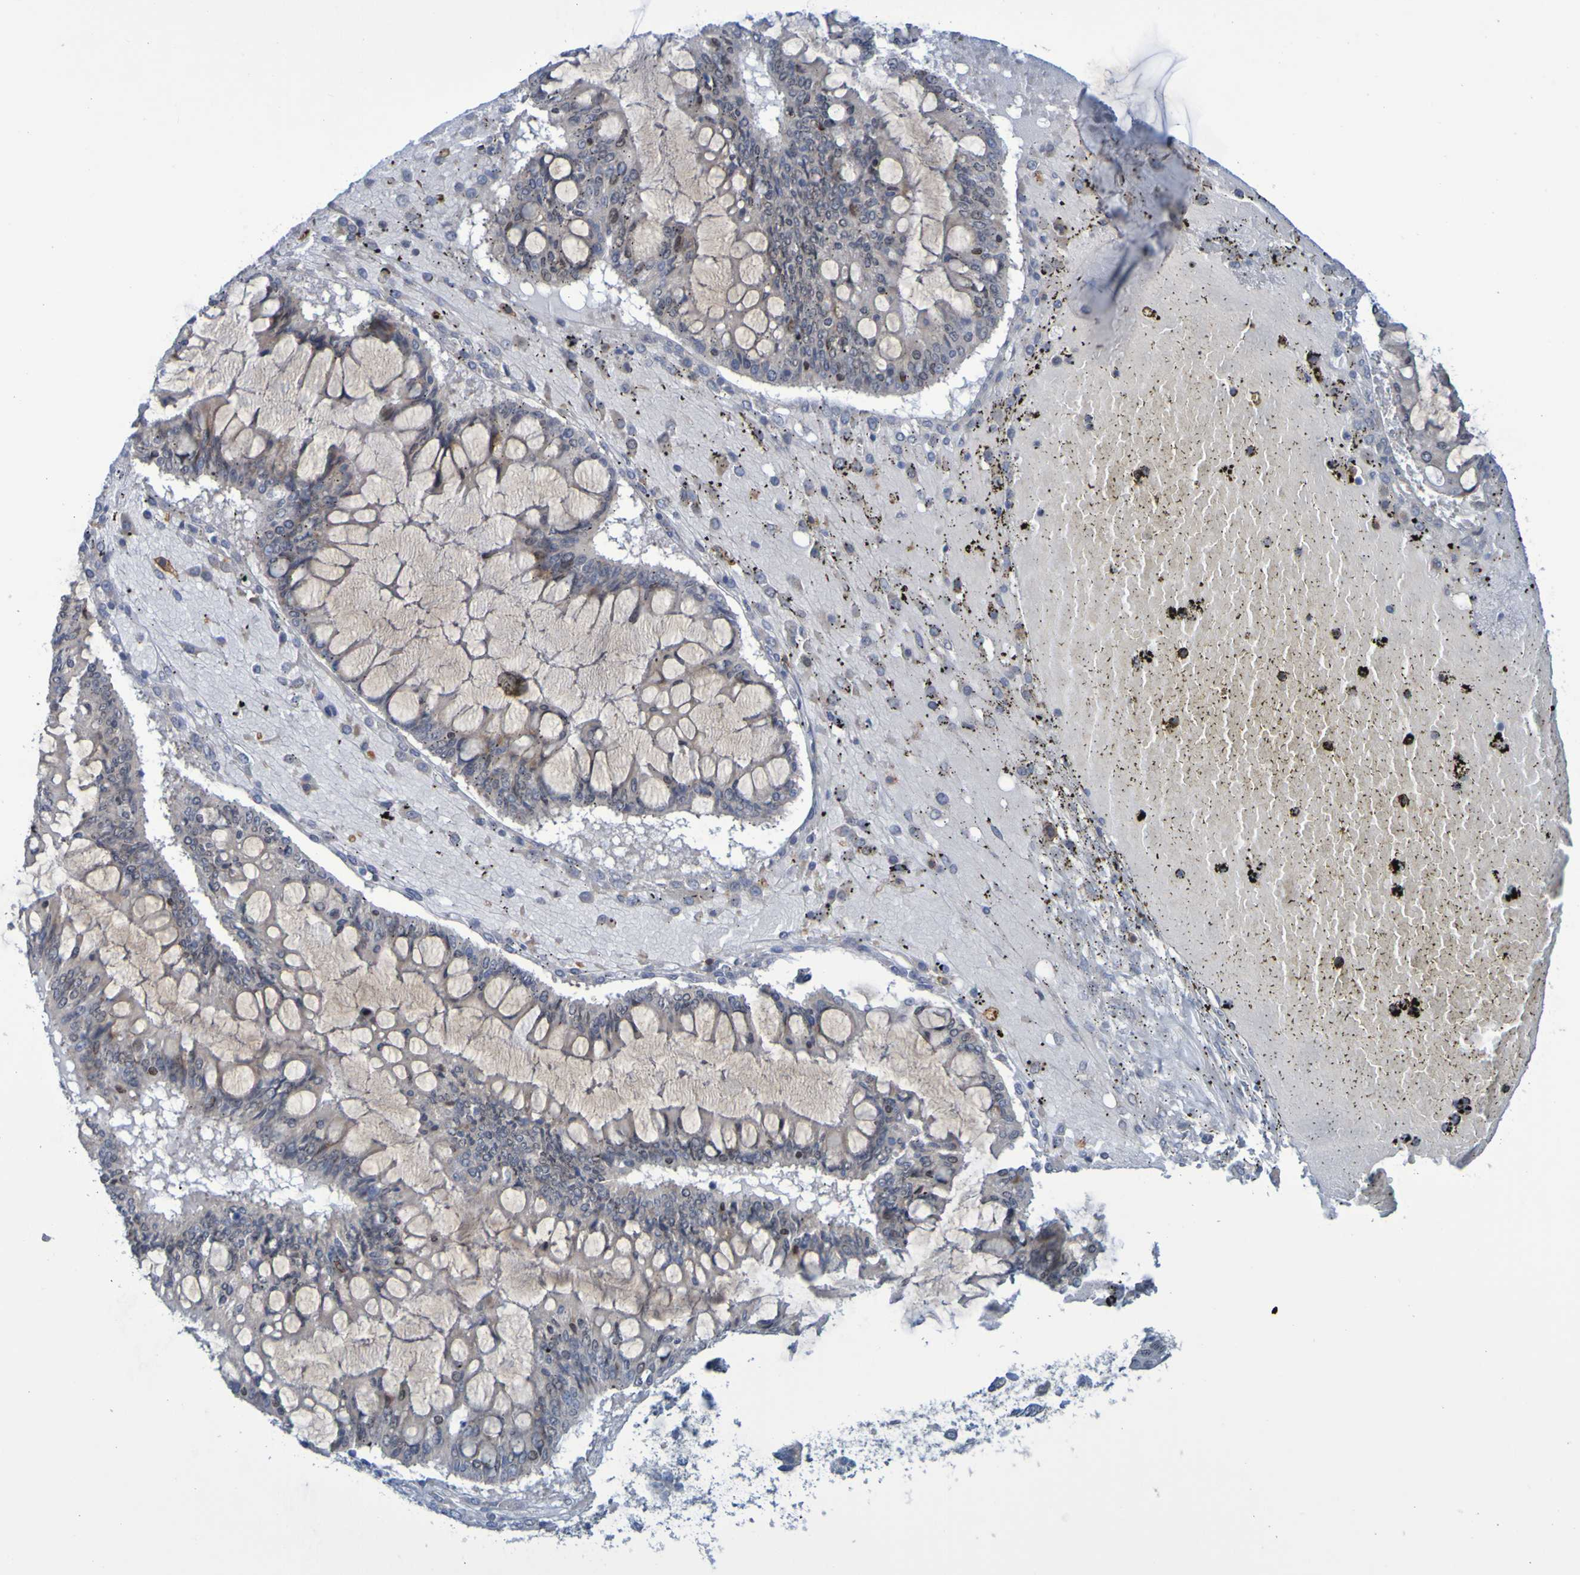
{"staining": {"intensity": "weak", "quantity": "<25%", "location": "nuclear"}, "tissue": "ovarian cancer", "cell_type": "Tumor cells", "image_type": "cancer", "snomed": [{"axis": "morphology", "description": "Cystadenocarcinoma, mucinous, NOS"}, {"axis": "topography", "description": "Ovary"}], "caption": "Tumor cells are negative for protein expression in human ovarian mucinous cystadenocarcinoma. (Immunohistochemistry (ihc), brightfield microscopy, high magnification).", "gene": "LILRB5", "patient": {"sex": "female", "age": 73}}